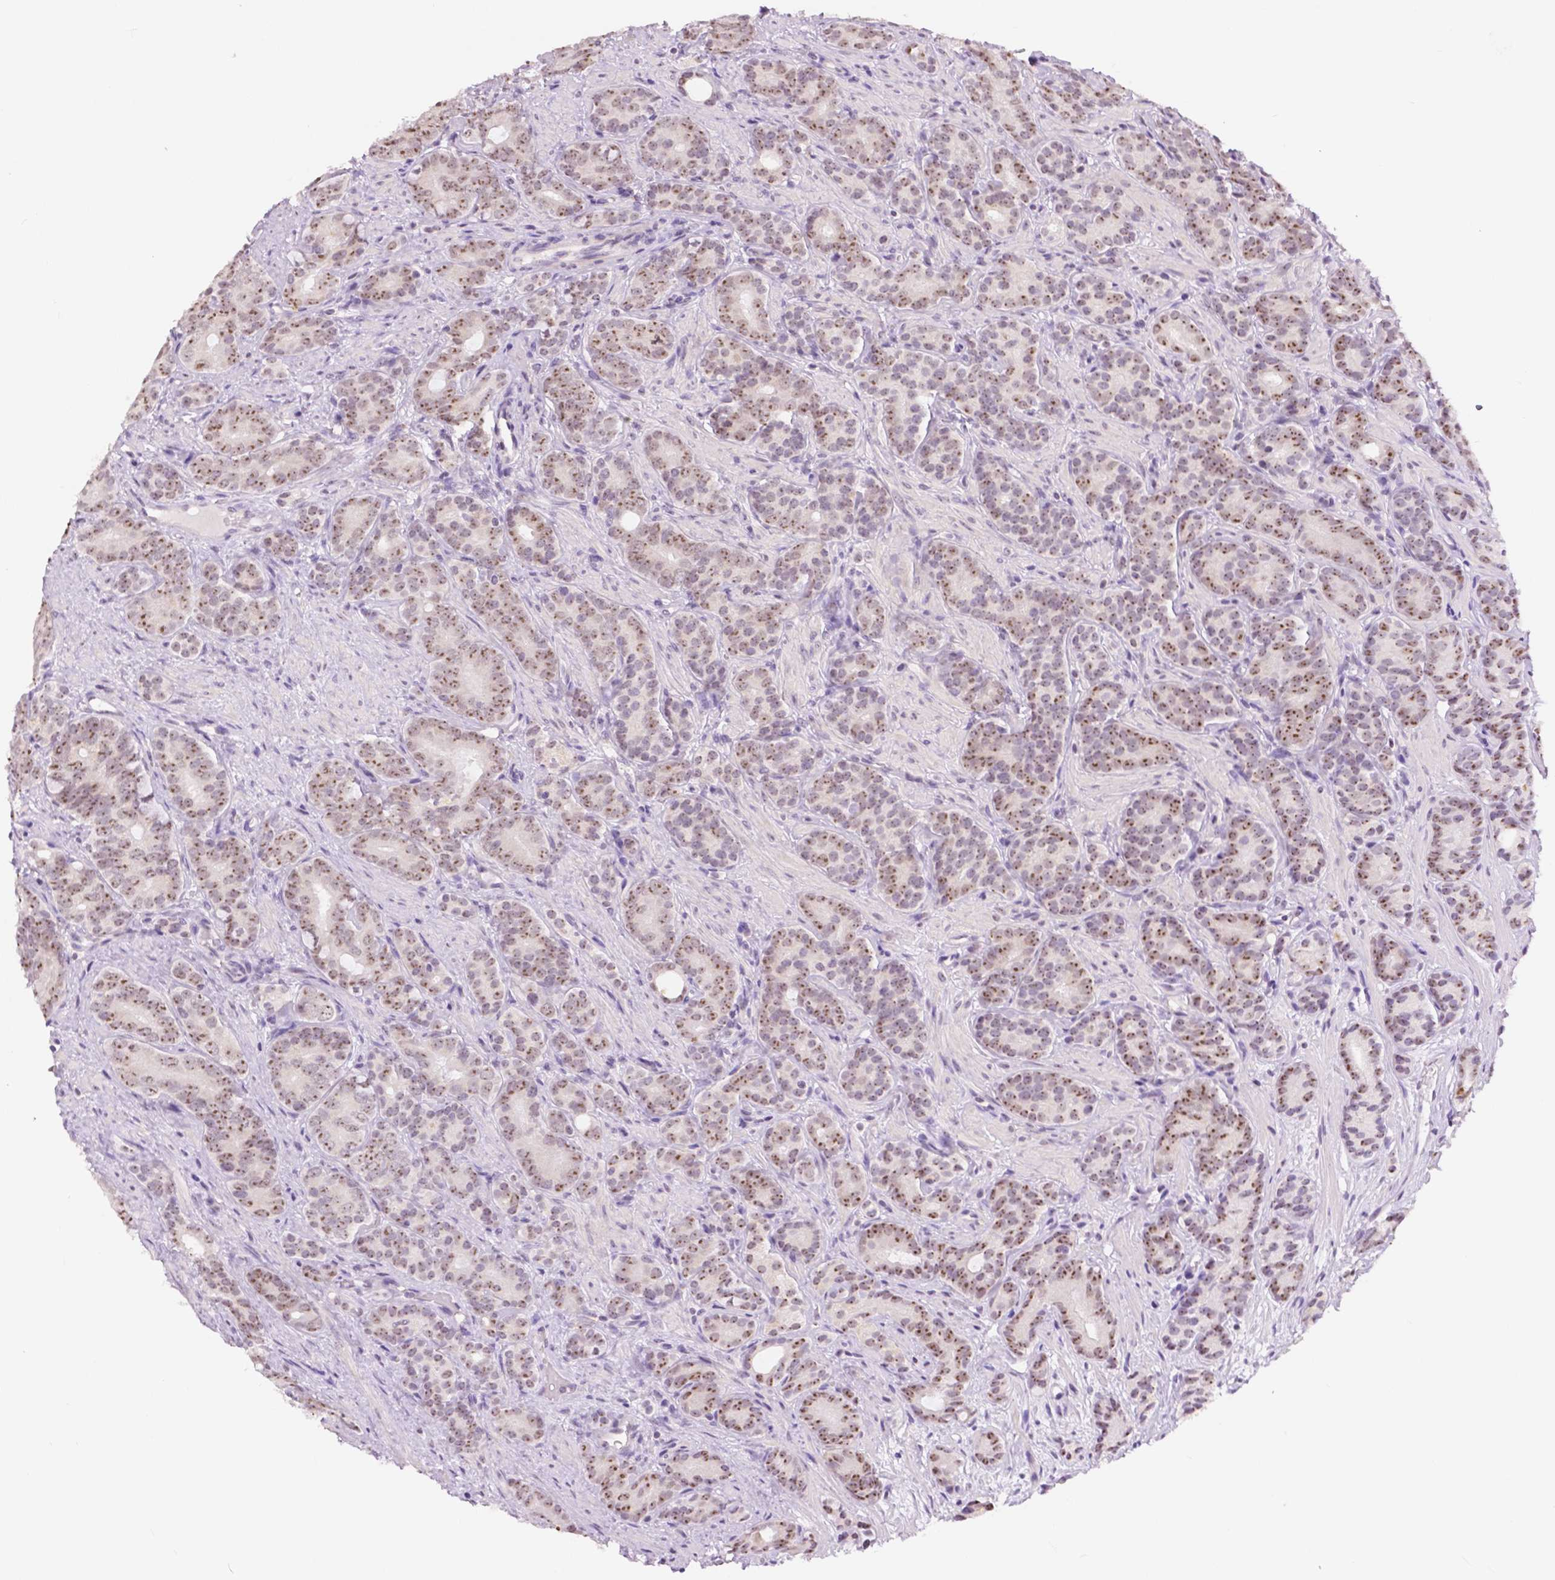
{"staining": {"intensity": "moderate", "quantity": ">75%", "location": "nuclear"}, "tissue": "prostate cancer", "cell_type": "Tumor cells", "image_type": "cancer", "snomed": [{"axis": "morphology", "description": "Adenocarcinoma, High grade"}, {"axis": "topography", "description": "Prostate"}], "caption": "Immunohistochemical staining of human prostate cancer (high-grade adenocarcinoma) demonstrates medium levels of moderate nuclear expression in about >75% of tumor cells.", "gene": "NHP2", "patient": {"sex": "male", "age": 84}}